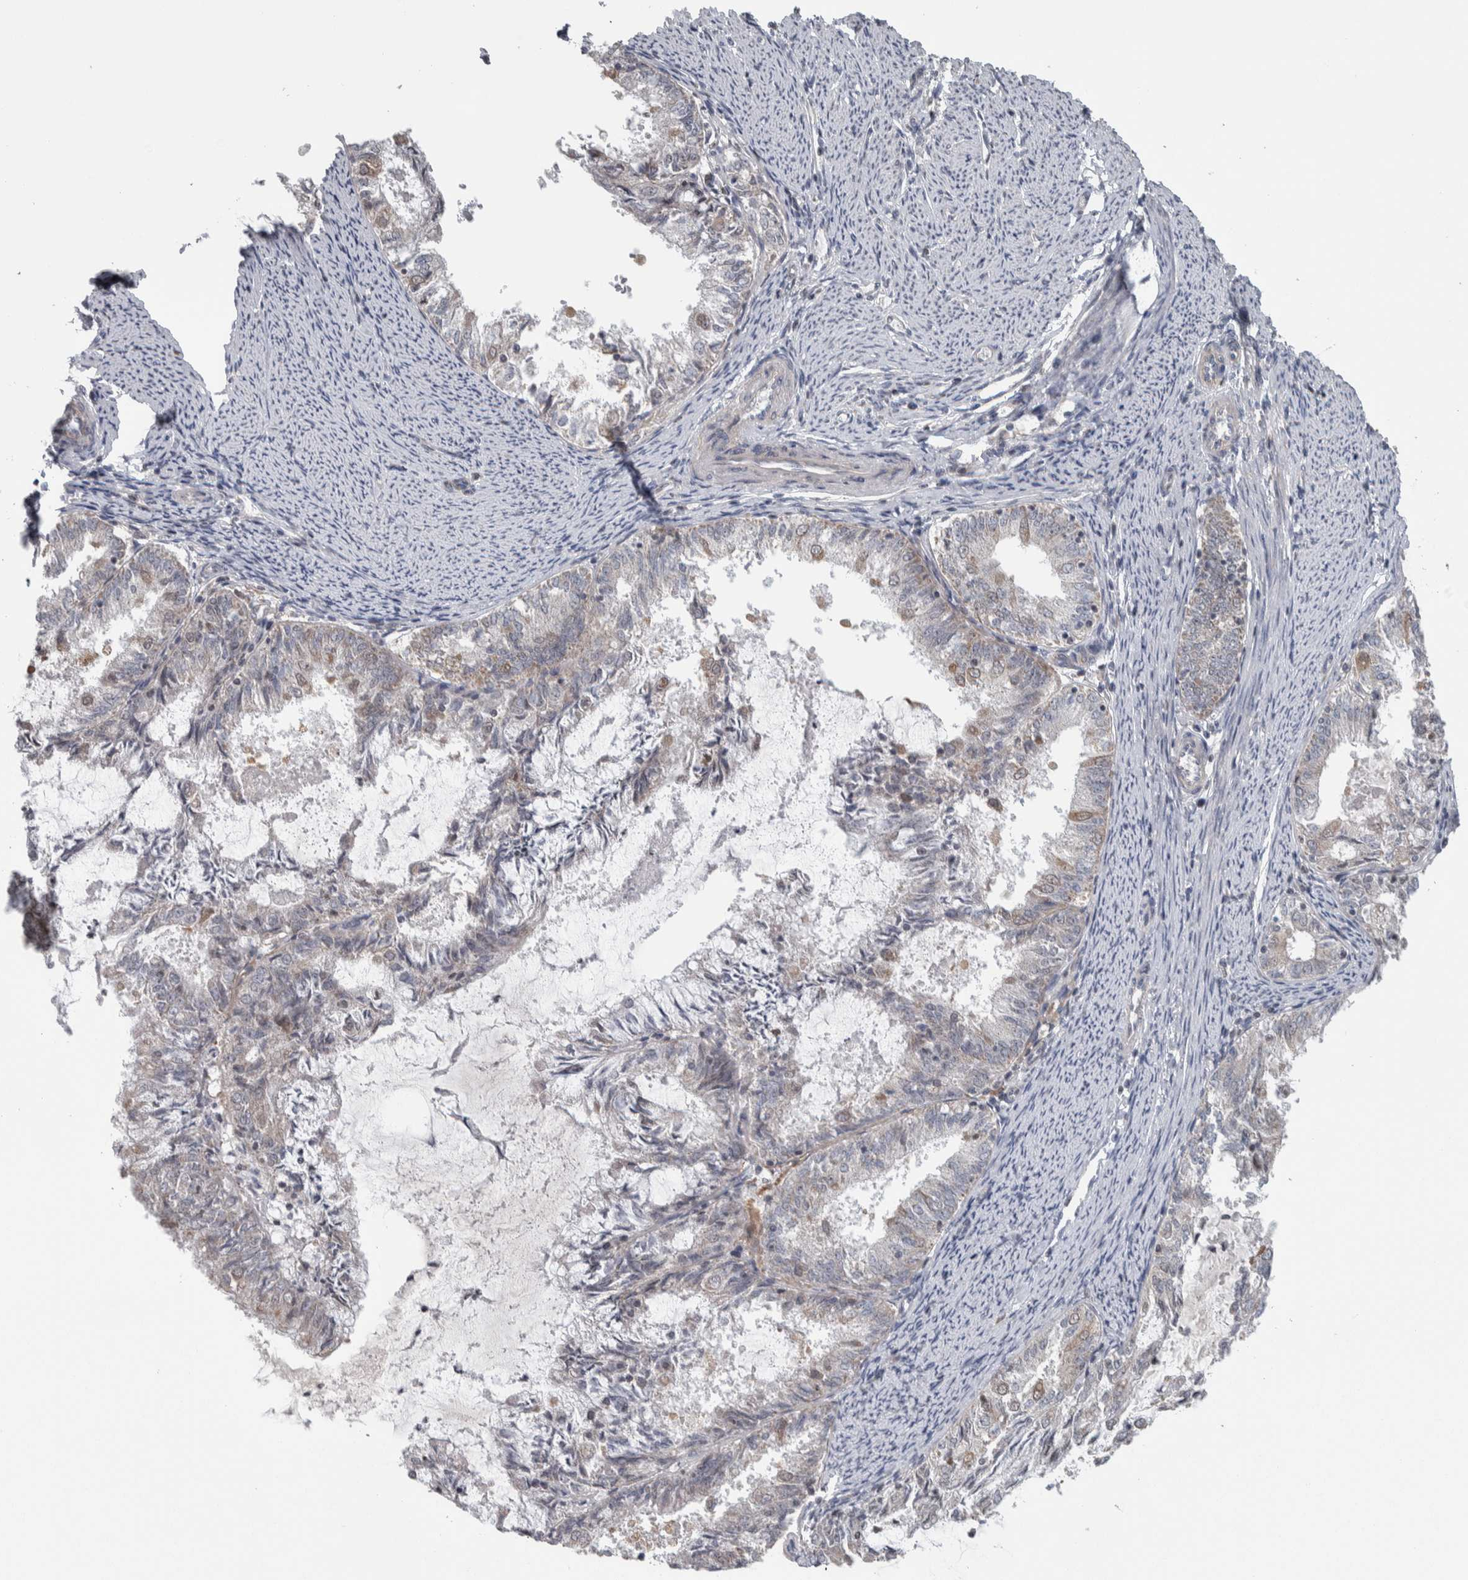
{"staining": {"intensity": "weak", "quantity": "<25%", "location": "cytoplasmic/membranous"}, "tissue": "endometrial cancer", "cell_type": "Tumor cells", "image_type": "cancer", "snomed": [{"axis": "morphology", "description": "Adenocarcinoma, NOS"}, {"axis": "topography", "description": "Endometrium"}], "caption": "DAB (3,3'-diaminobenzidine) immunohistochemical staining of human adenocarcinoma (endometrial) demonstrates no significant staining in tumor cells.", "gene": "CWC27", "patient": {"sex": "female", "age": 57}}